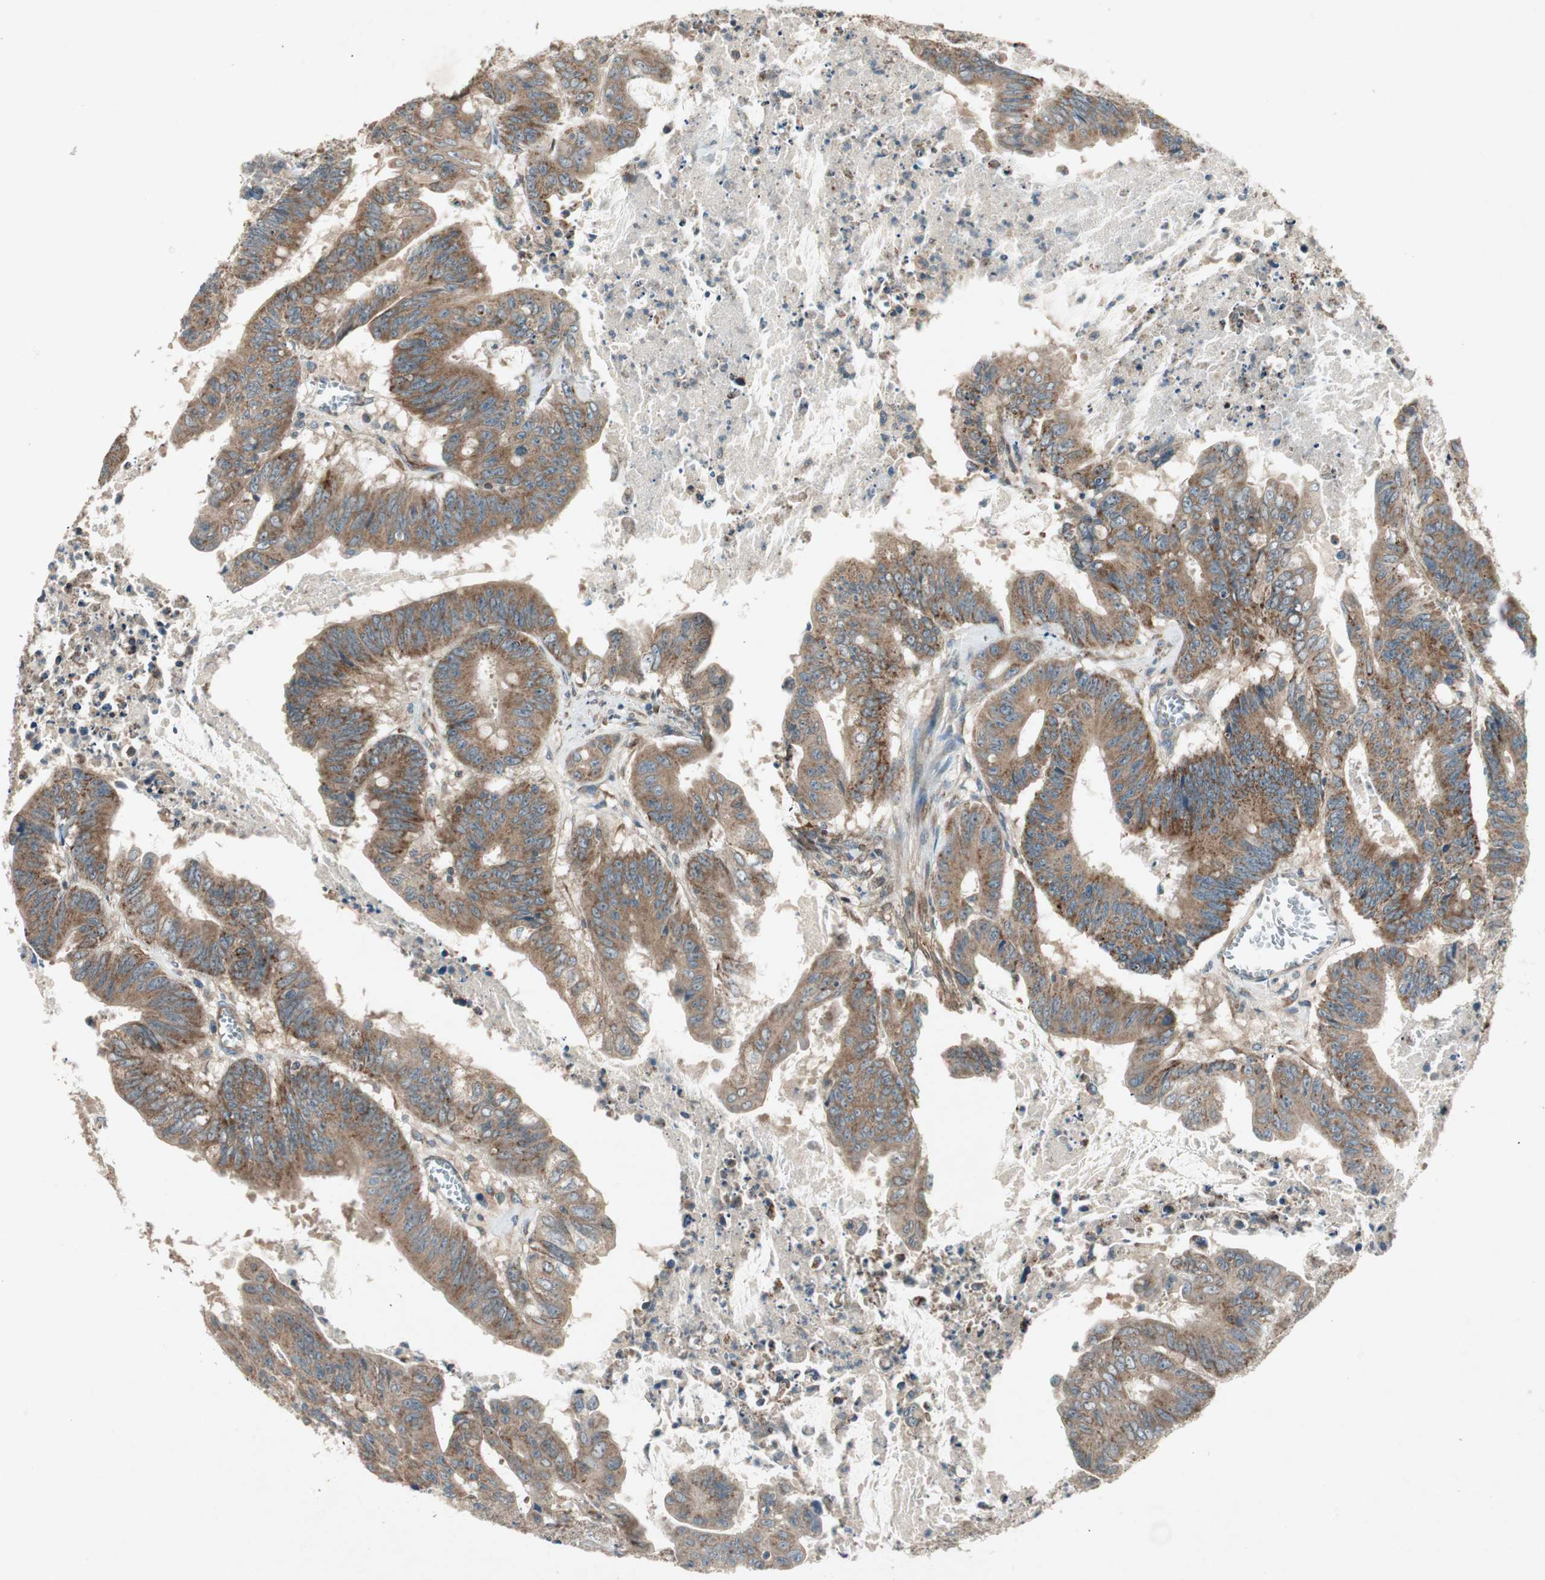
{"staining": {"intensity": "strong", "quantity": ">75%", "location": "cytoplasmic/membranous"}, "tissue": "colorectal cancer", "cell_type": "Tumor cells", "image_type": "cancer", "snomed": [{"axis": "morphology", "description": "Adenocarcinoma, NOS"}, {"axis": "topography", "description": "Colon"}], "caption": "Immunohistochemistry image of neoplastic tissue: colorectal cancer (adenocarcinoma) stained using IHC reveals high levels of strong protein expression localized specifically in the cytoplasmic/membranous of tumor cells, appearing as a cytoplasmic/membranous brown color.", "gene": "CHADL", "patient": {"sex": "male", "age": 45}}